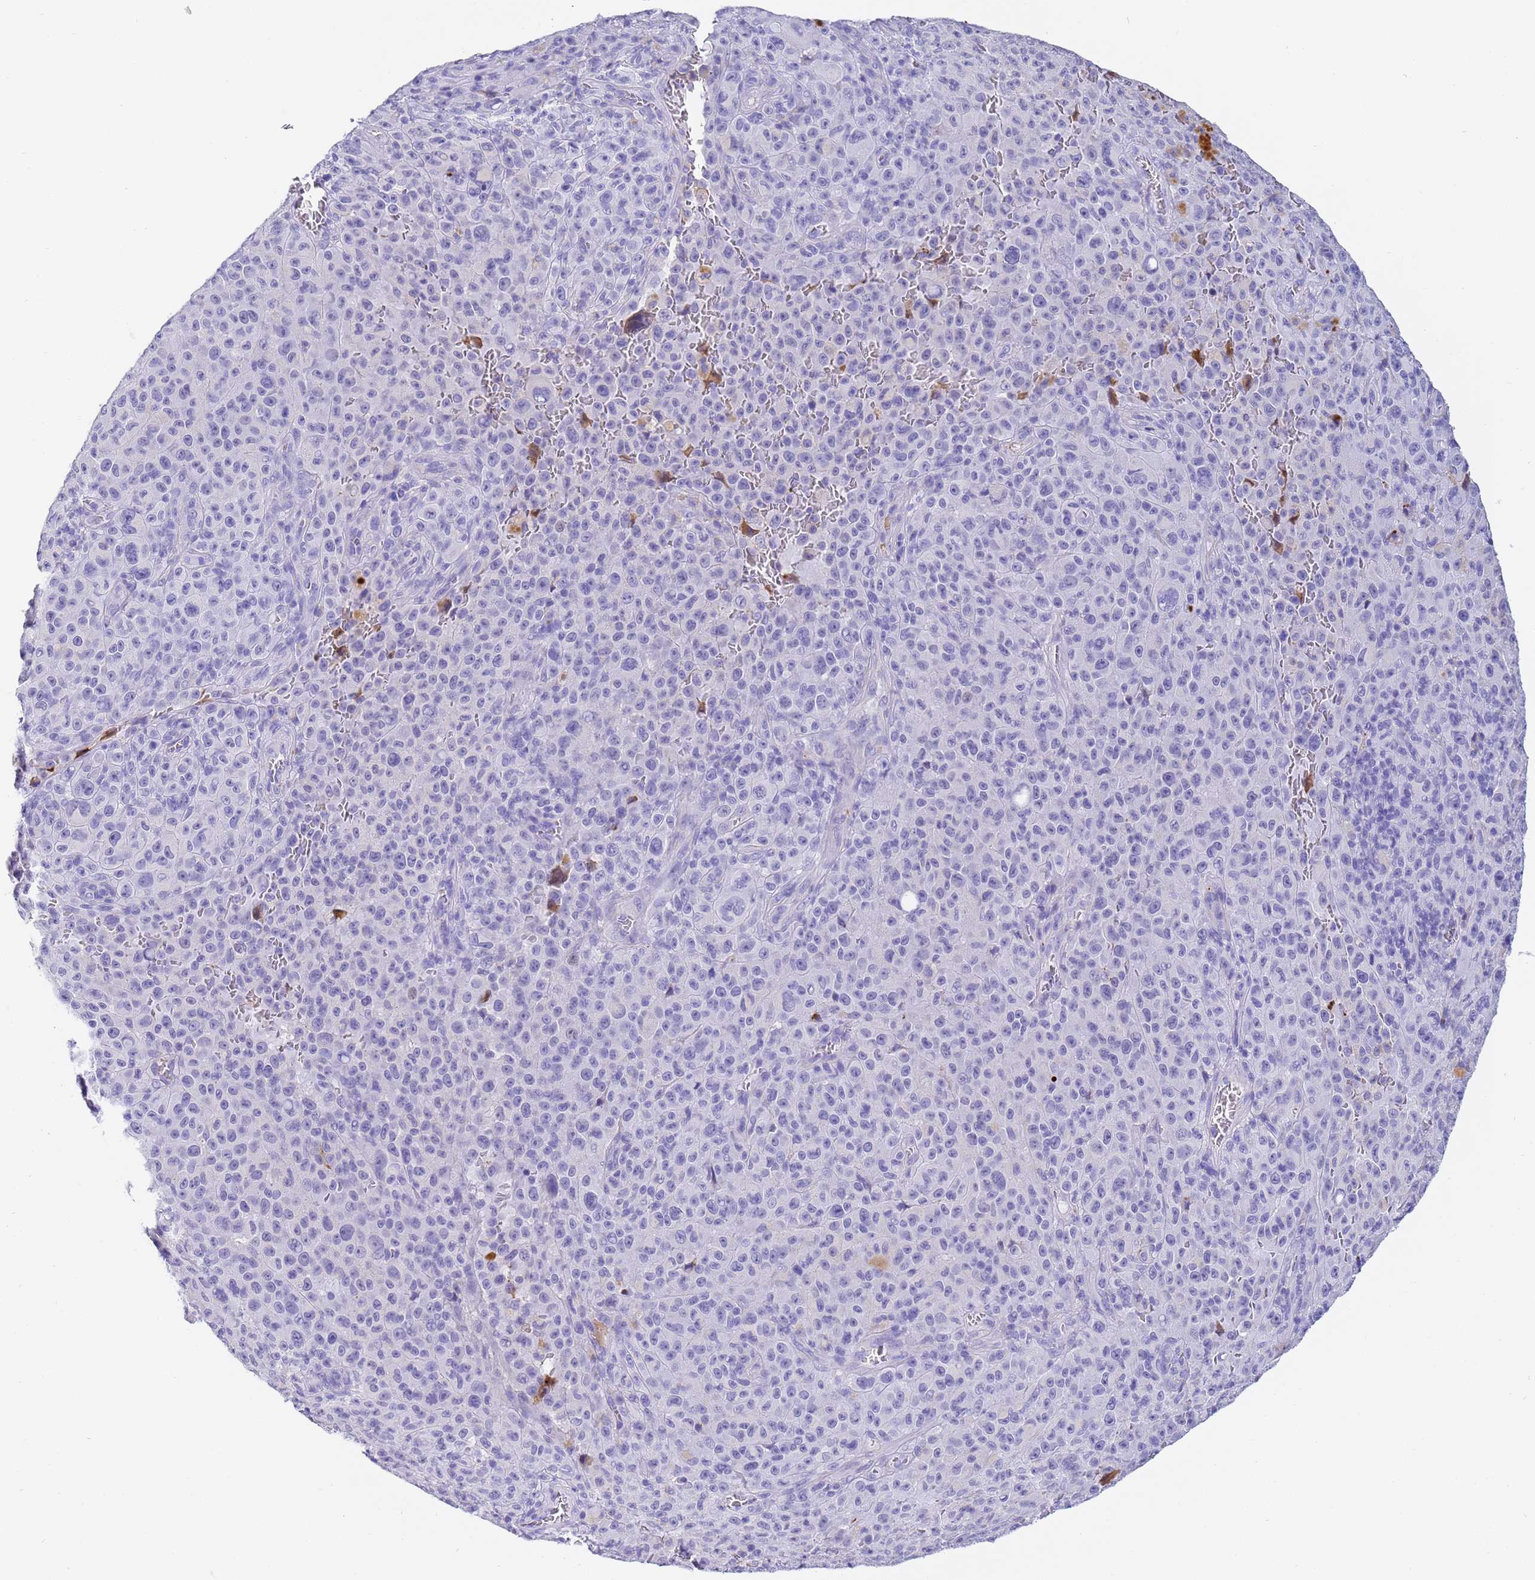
{"staining": {"intensity": "negative", "quantity": "none", "location": "none"}, "tissue": "melanoma", "cell_type": "Tumor cells", "image_type": "cancer", "snomed": [{"axis": "morphology", "description": "Malignant melanoma, NOS"}, {"axis": "topography", "description": "Skin"}], "caption": "High power microscopy histopathology image of an IHC micrograph of malignant melanoma, revealing no significant staining in tumor cells.", "gene": "CFHR2", "patient": {"sex": "female", "age": 82}}